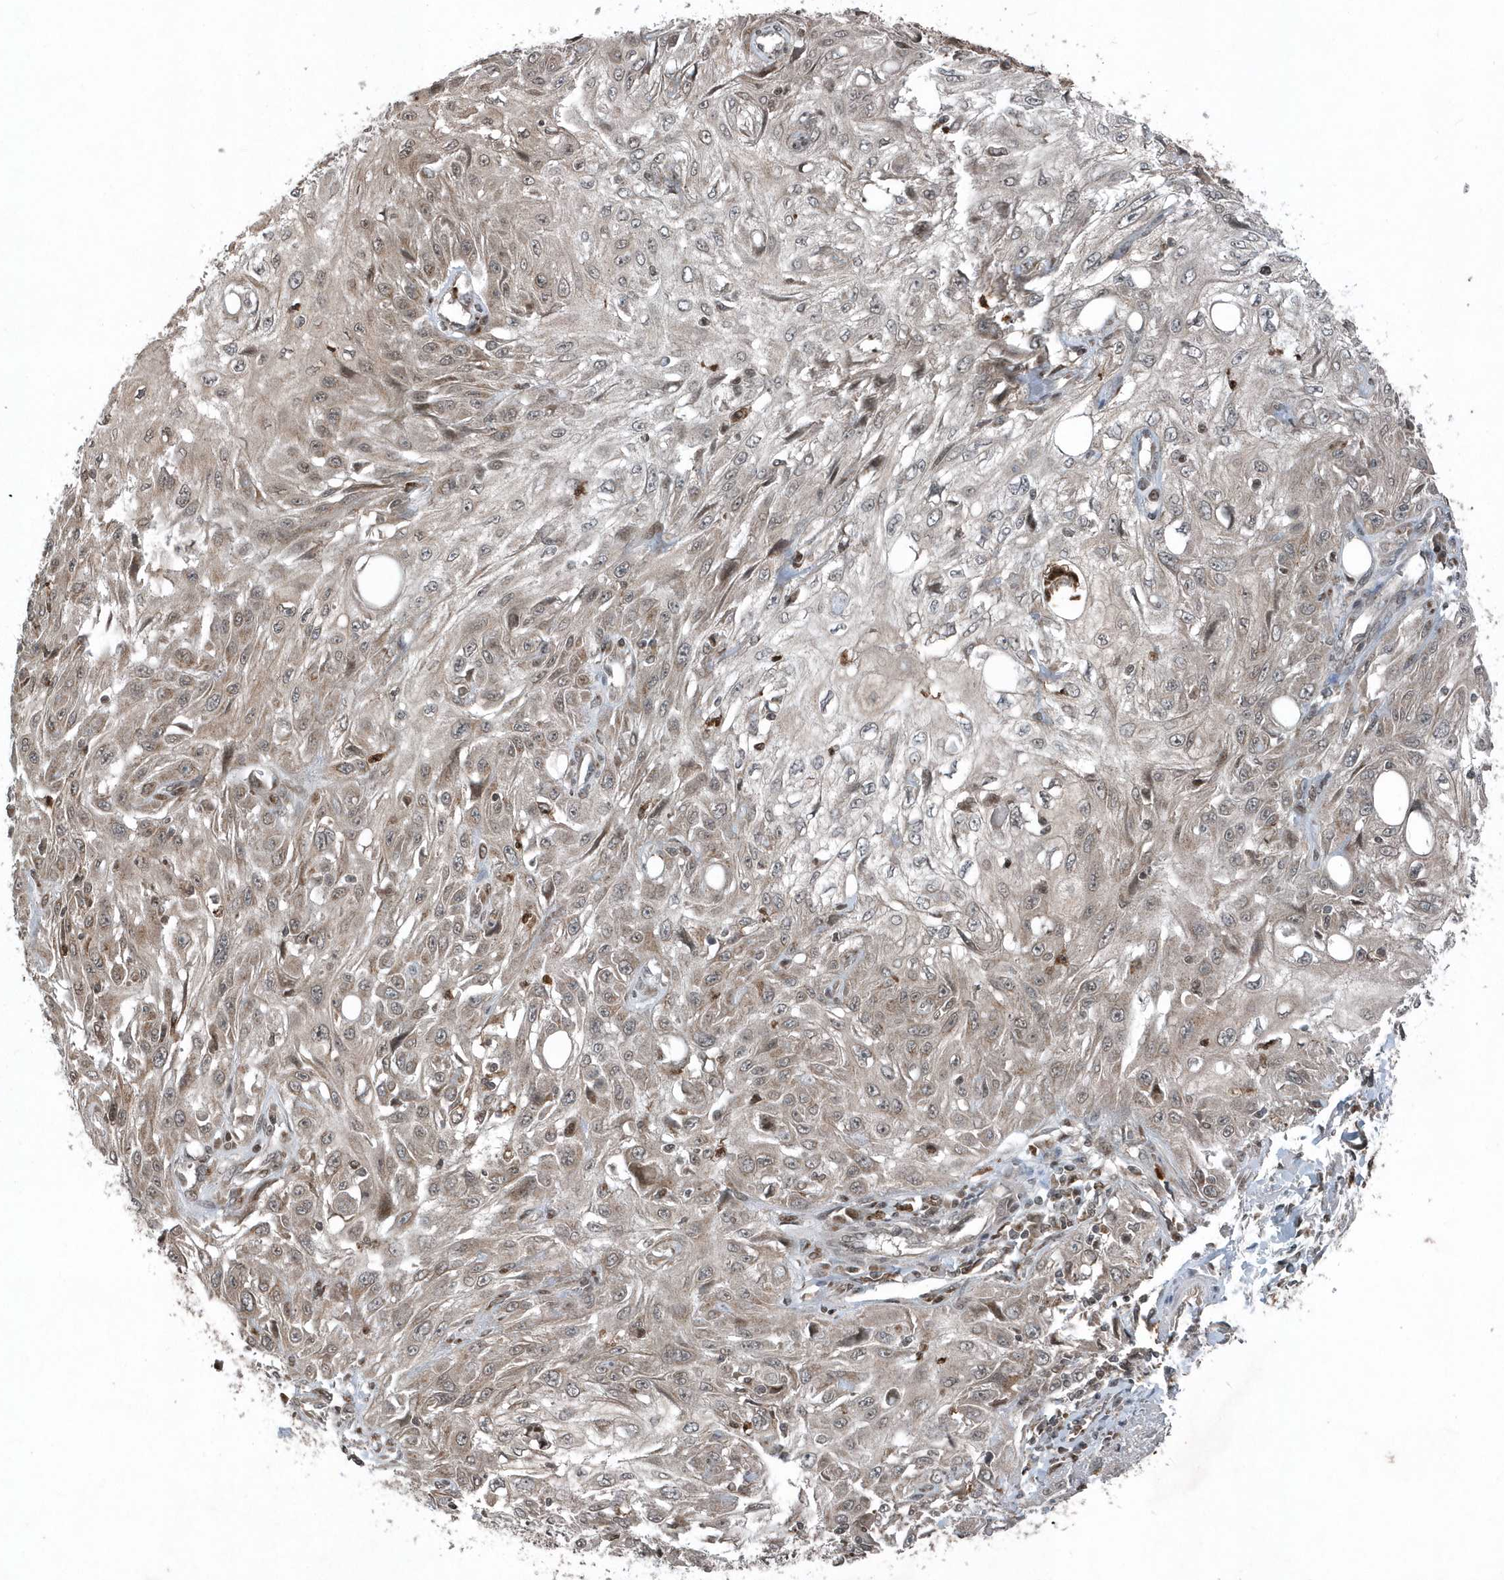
{"staining": {"intensity": "weak", "quantity": "25%-75%", "location": "cytoplasmic/membranous"}, "tissue": "skin cancer", "cell_type": "Tumor cells", "image_type": "cancer", "snomed": [{"axis": "morphology", "description": "Squamous cell carcinoma, NOS"}, {"axis": "topography", "description": "Skin"}], "caption": "IHC of squamous cell carcinoma (skin) exhibits low levels of weak cytoplasmic/membranous positivity in about 25%-75% of tumor cells.", "gene": "EIF2B1", "patient": {"sex": "male", "age": 75}}